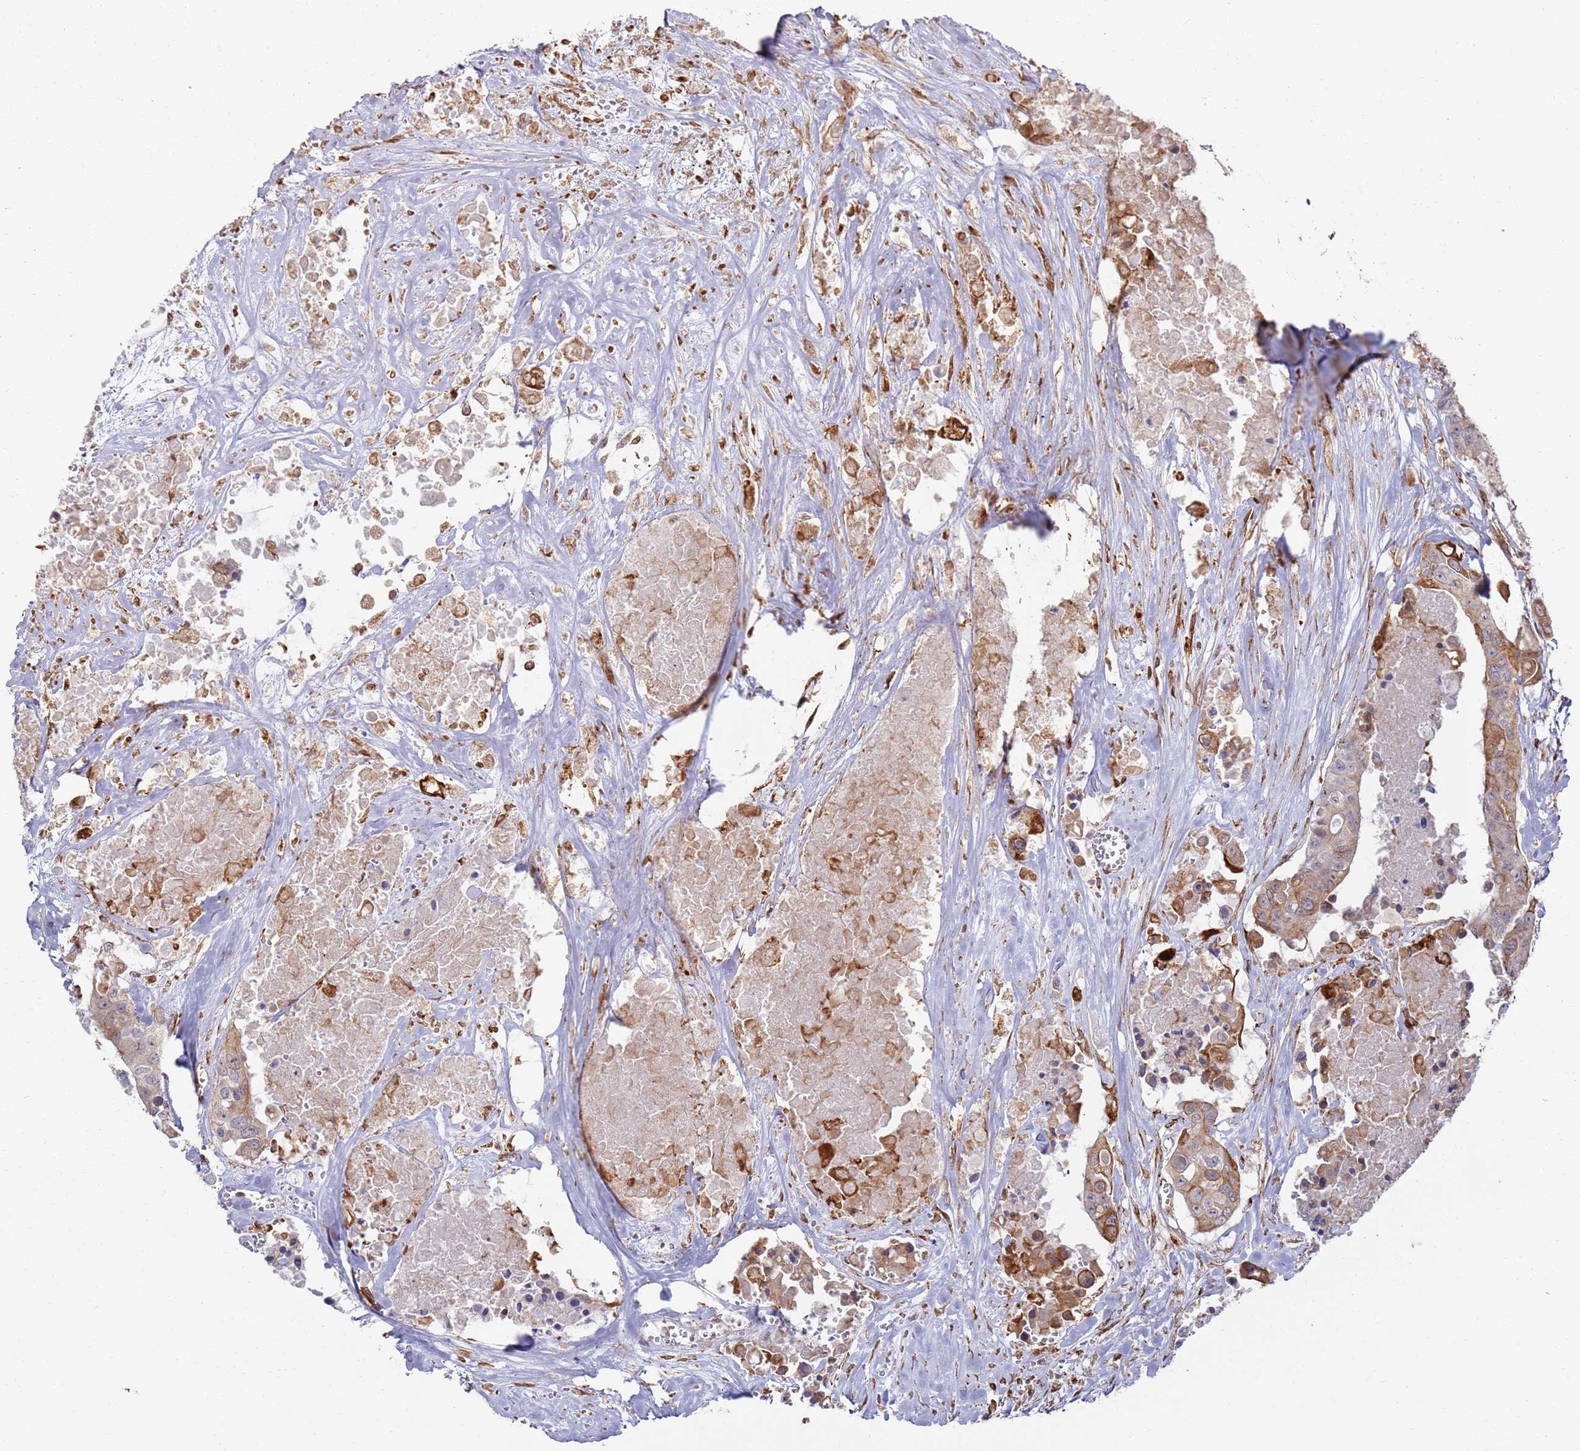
{"staining": {"intensity": "moderate", "quantity": "<25%", "location": "cytoplasmic/membranous"}, "tissue": "colorectal cancer", "cell_type": "Tumor cells", "image_type": "cancer", "snomed": [{"axis": "morphology", "description": "Adenocarcinoma, NOS"}, {"axis": "topography", "description": "Colon"}], "caption": "Immunohistochemical staining of human colorectal cancer demonstrates low levels of moderate cytoplasmic/membranous protein expression in approximately <25% of tumor cells.", "gene": "PHF21A", "patient": {"sex": "male", "age": 77}}